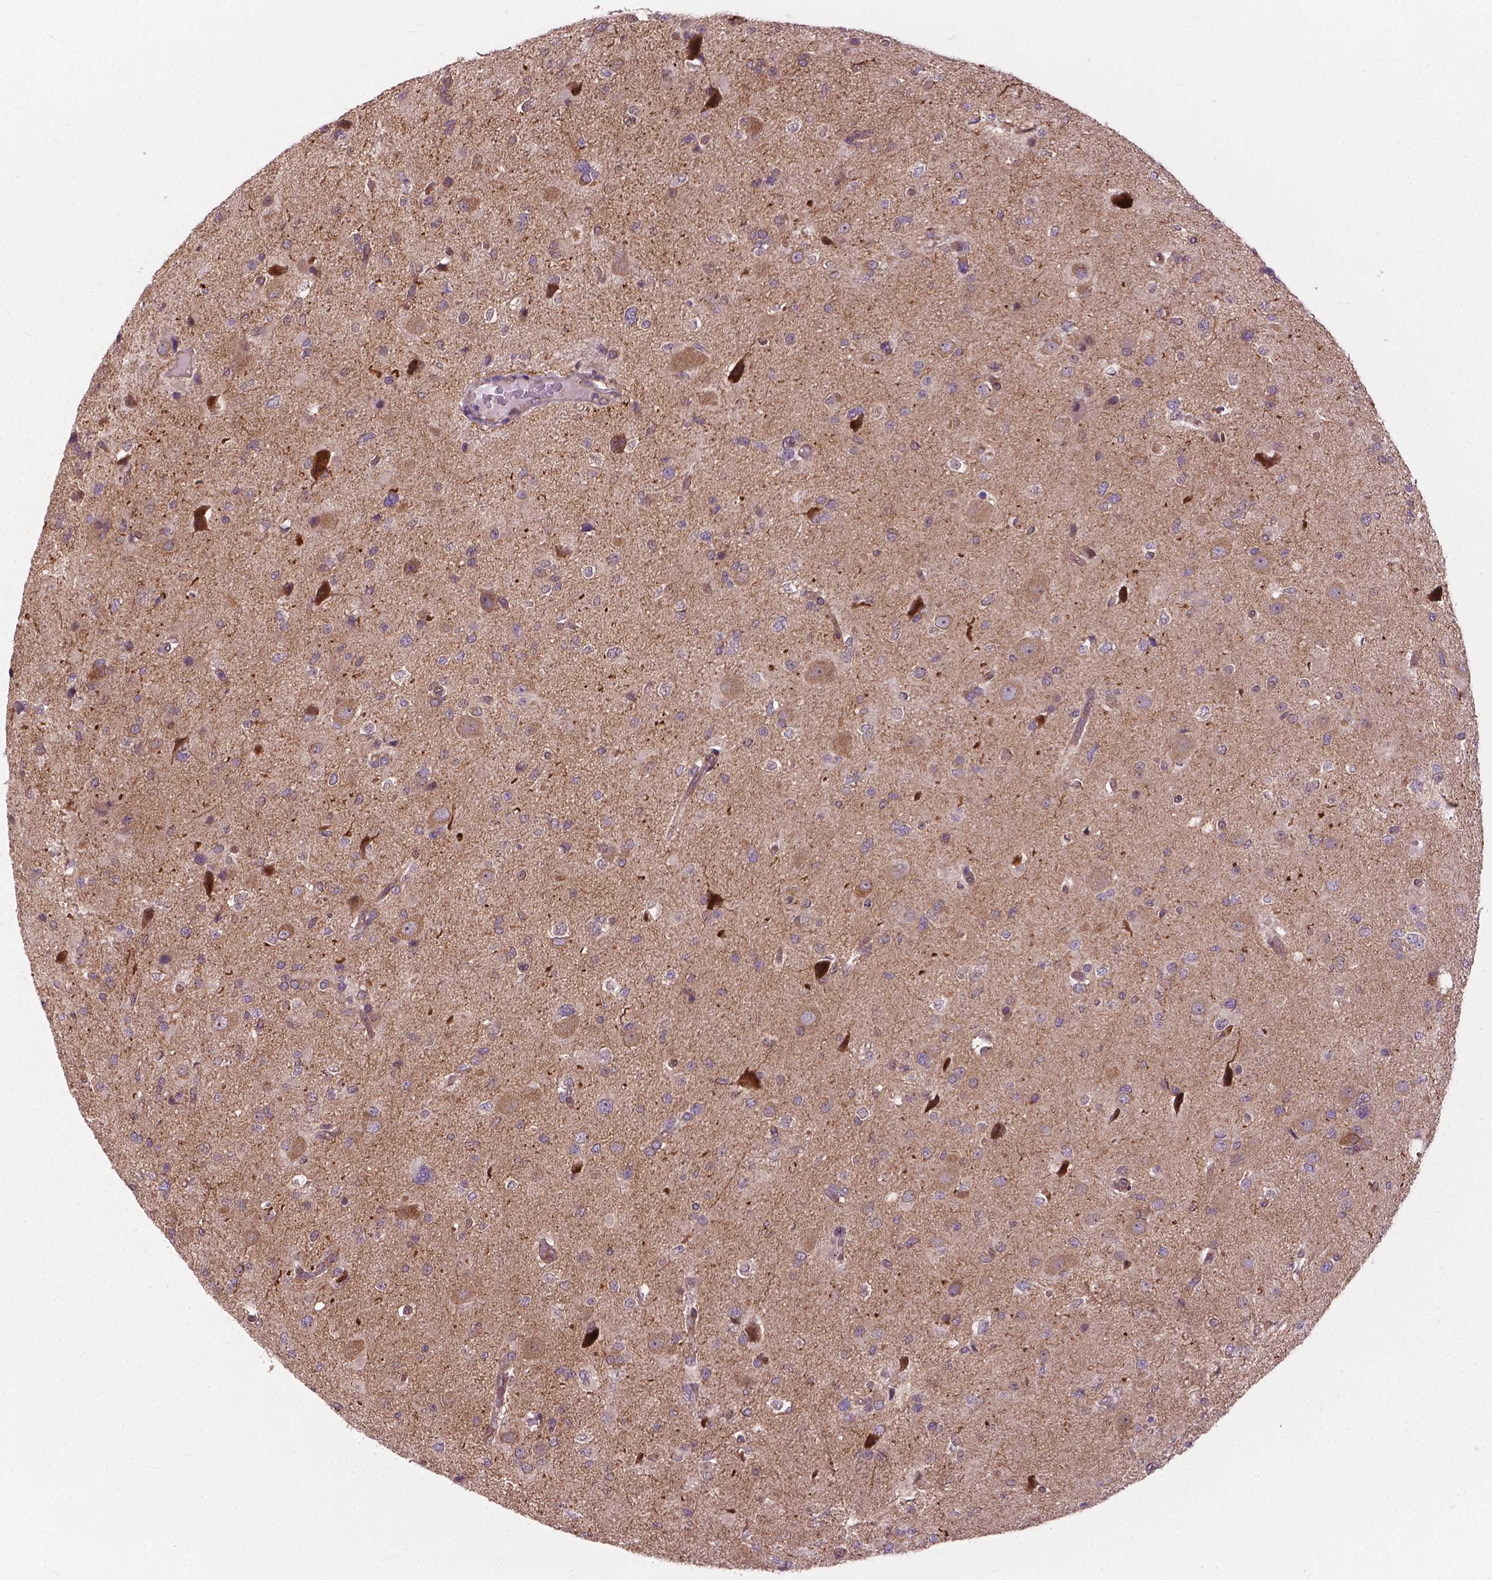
{"staining": {"intensity": "negative", "quantity": "none", "location": "none"}, "tissue": "glioma", "cell_type": "Tumor cells", "image_type": "cancer", "snomed": [{"axis": "morphology", "description": "Glioma, malignant, Low grade"}, {"axis": "topography", "description": "Brain"}], "caption": "This is a photomicrograph of immunohistochemistry (IHC) staining of malignant glioma (low-grade), which shows no positivity in tumor cells.", "gene": "MZT1", "patient": {"sex": "female", "age": 32}}